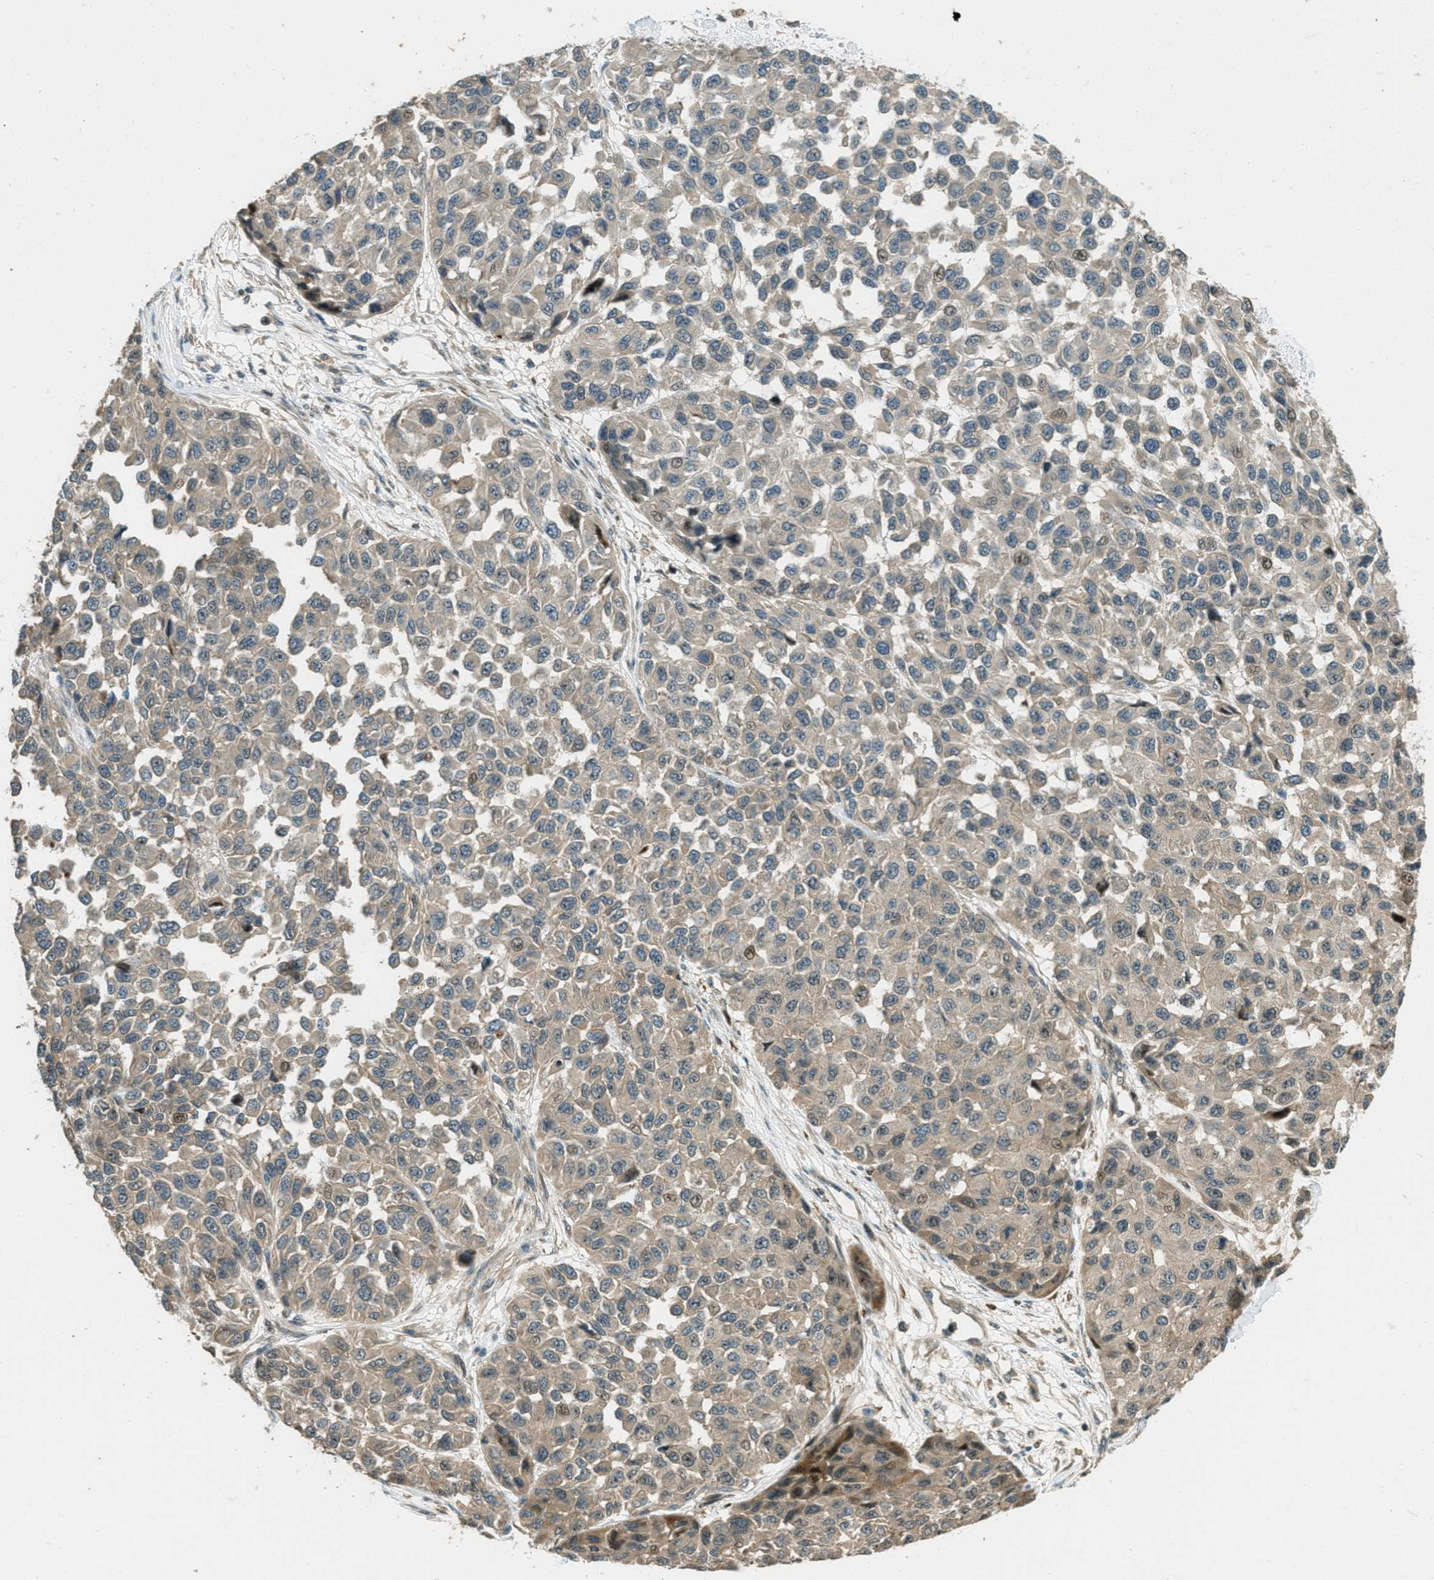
{"staining": {"intensity": "weak", "quantity": "<25%", "location": "cytoplasmic/membranous,nuclear"}, "tissue": "melanoma", "cell_type": "Tumor cells", "image_type": "cancer", "snomed": [{"axis": "morphology", "description": "Normal tissue, NOS"}, {"axis": "morphology", "description": "Malignant melanoma, NOS"}, {"axis": "topography", "description": "Skin"}], "caption": "Immunohistochemistry (IHC) histopathology image of neoplastic tissue: malignant melanoma stained with DAB demonstrates no significant protein expression in tumor cells. (DAB immunohistochemistry, high magnification).", "gene": "PTPN23", "patient": {"sex": "male", "age": 62}}